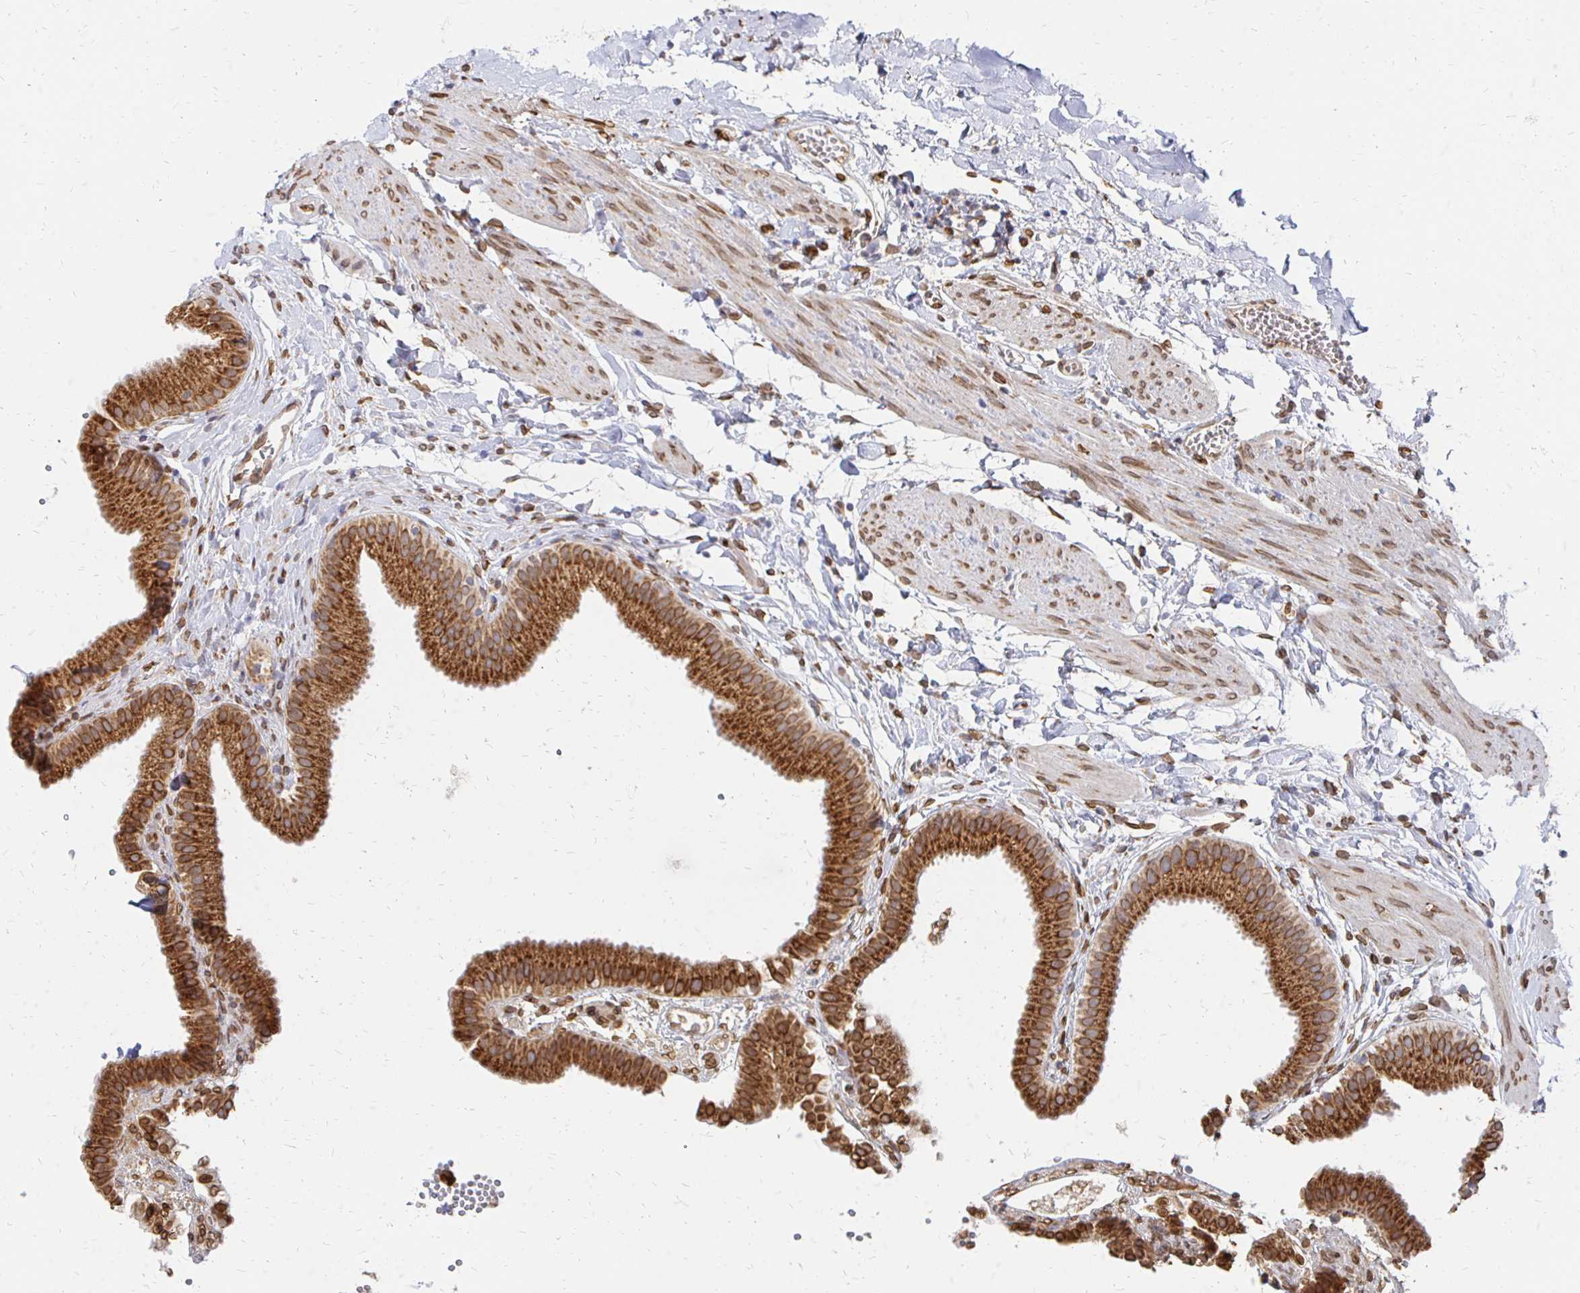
{"staining": {"intensity": "strong", "quantity": ">75%", "location": "cytoplasmic/membranous,nuclear"}, "tissue": "gallbladder", "cell_type": "Glandular cells", "image_type": "normal", "snomed": [{"axis": "morphology", "description": "Normal tissue, NOS"}, {"axis": "topography", "description": "Gallbladder"}], "caption": "IHC histopathology image of normal gallbladder: human gallbladder stained using immunohistochemistry exhibits high levels of strong protein expression localized specifically in the cytoplasmic/membranous,nuclear of glandular cells, appearing as a cytoplasmic/membranous,nuclear brown color.", "gene": "PELI3", "patient": {"sex": "female", "age": 63}}